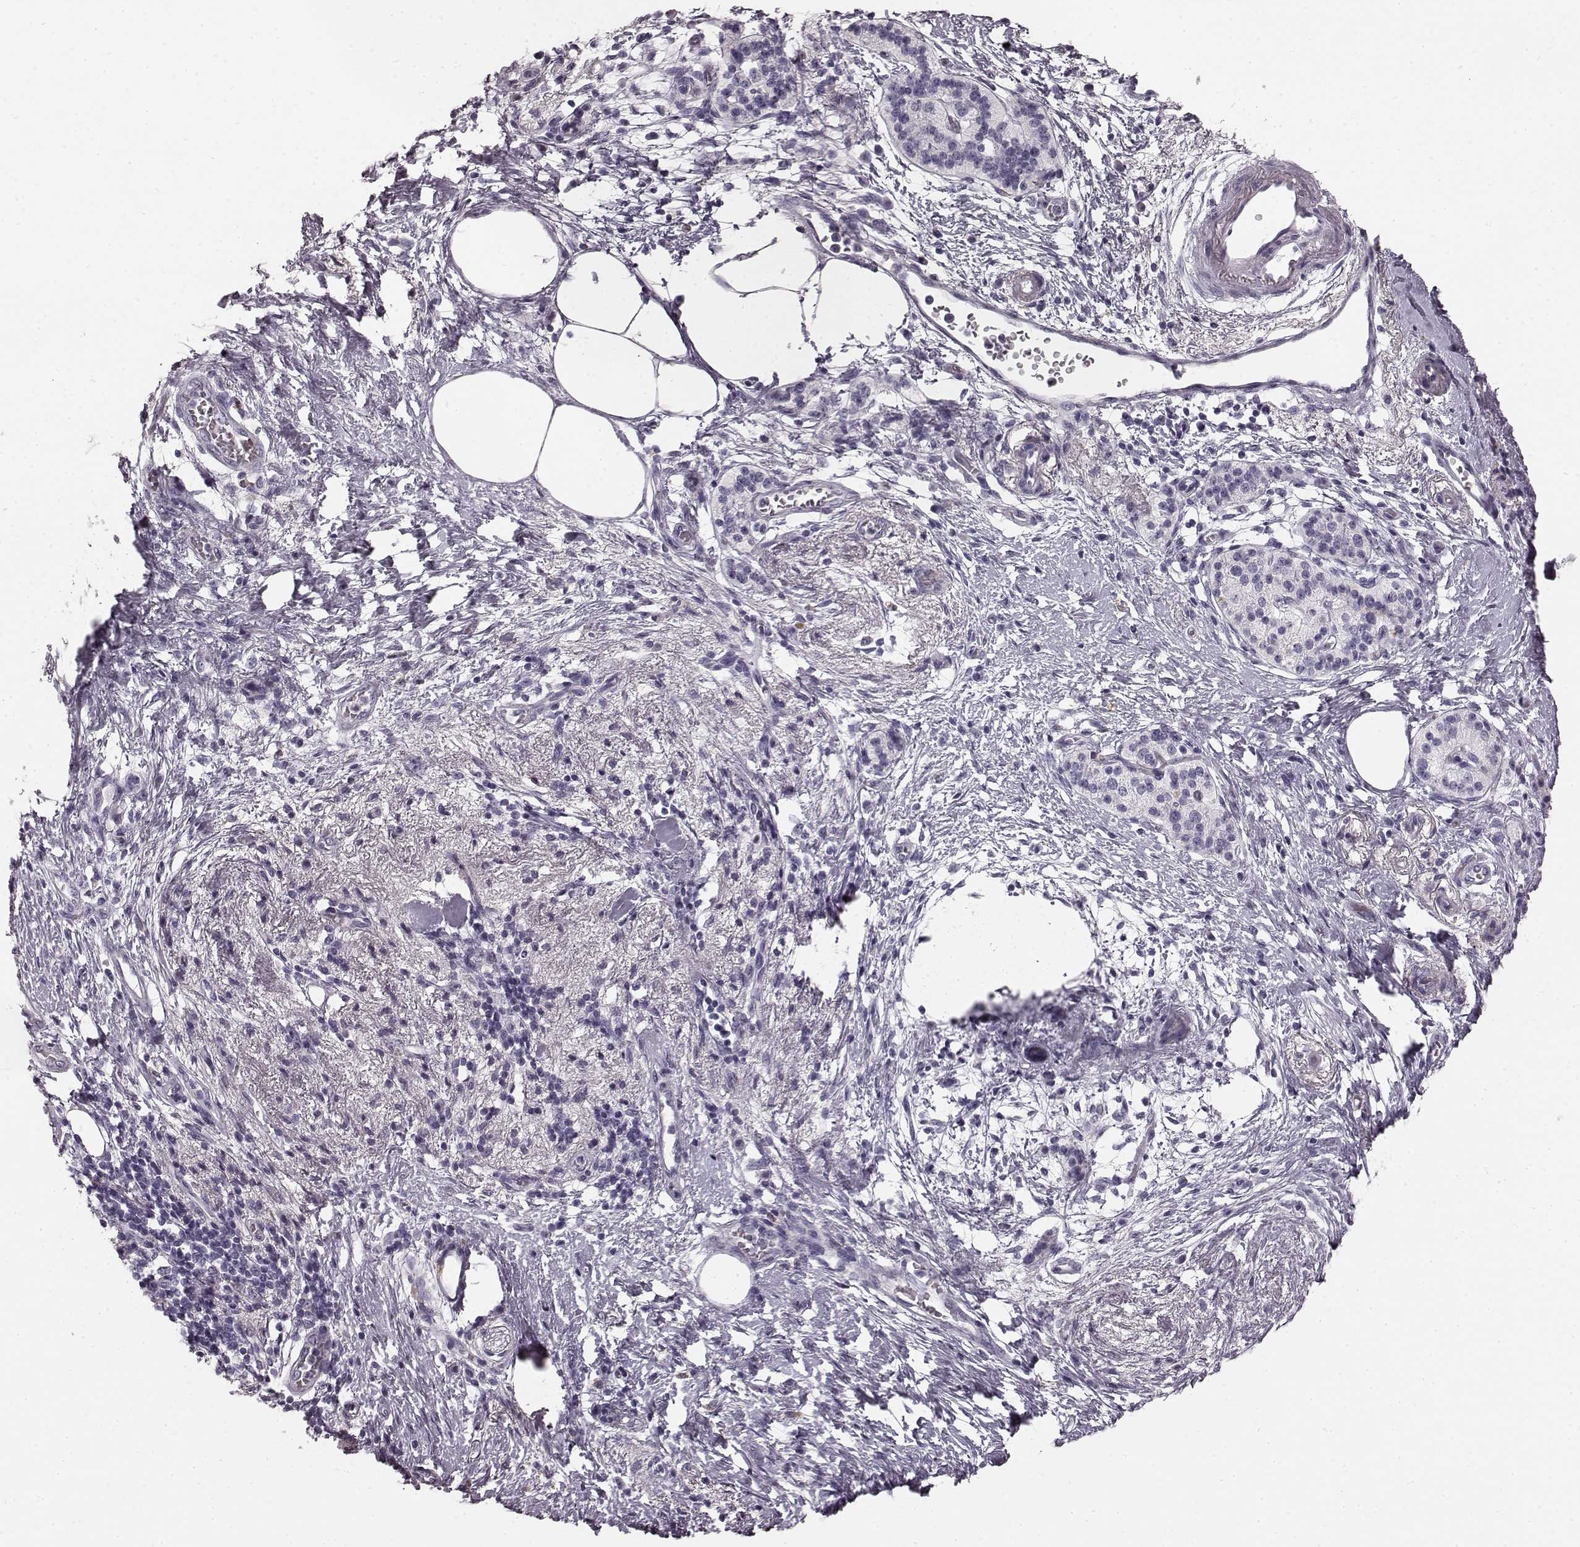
{"staining": {"intensity": "negative", "quantity": "none", "location": "none"}, "tissue": "pancreatic cancer", "cell_type": "Tumor cells", "image_type": "cancer", "snomed": [{"axis": "morphology", "description": "Adenocarcinoma, NOS"}, {"axis": "topography", "description": "Pancreas"}], "caption": "There is no significant expression in tumor cells of adenocarcinoma (pancreatic).", "gene": "TMPRSS15", "patient": {"sex": "female", "age": 72}}